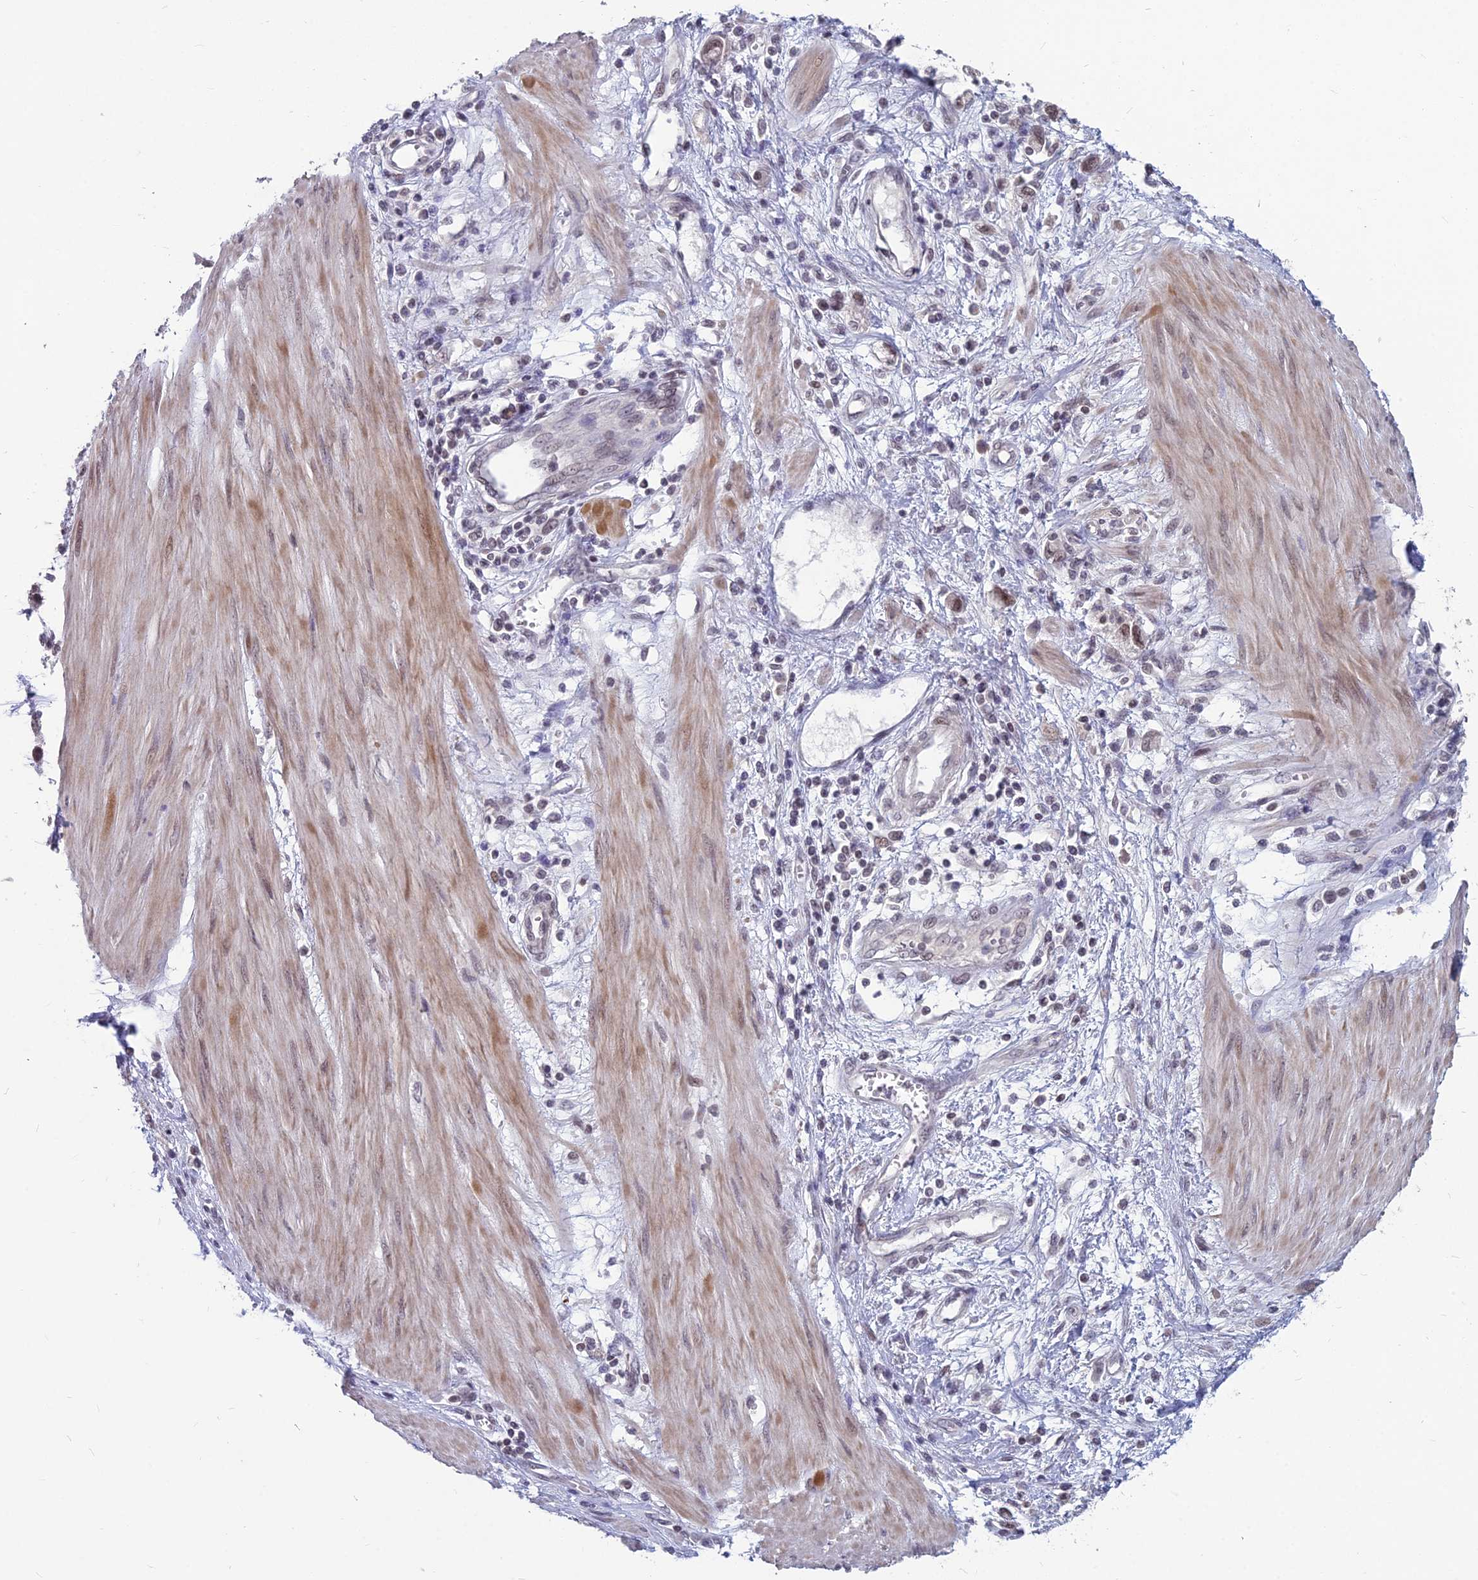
{"staining": {"intensity": "moderate", "quantity": "25%-75%", "location": "nuclear"}, "tissue": "stomach cancer", "cell_type": "Tumor cells", "image_type": "cancer", "snomed": [{"axis": "morphology", "description": "Adenocarcinoma, NOS"}, {"axis": "topography", "description": "Stomach"}], "caption": "Moderate nuclear protein expression is seen in approximately 25%-75% of tumor cells in stomach adenocarcinoma.", "gene": "KAT7", "patient": {"sex": "female", "age": 76}}